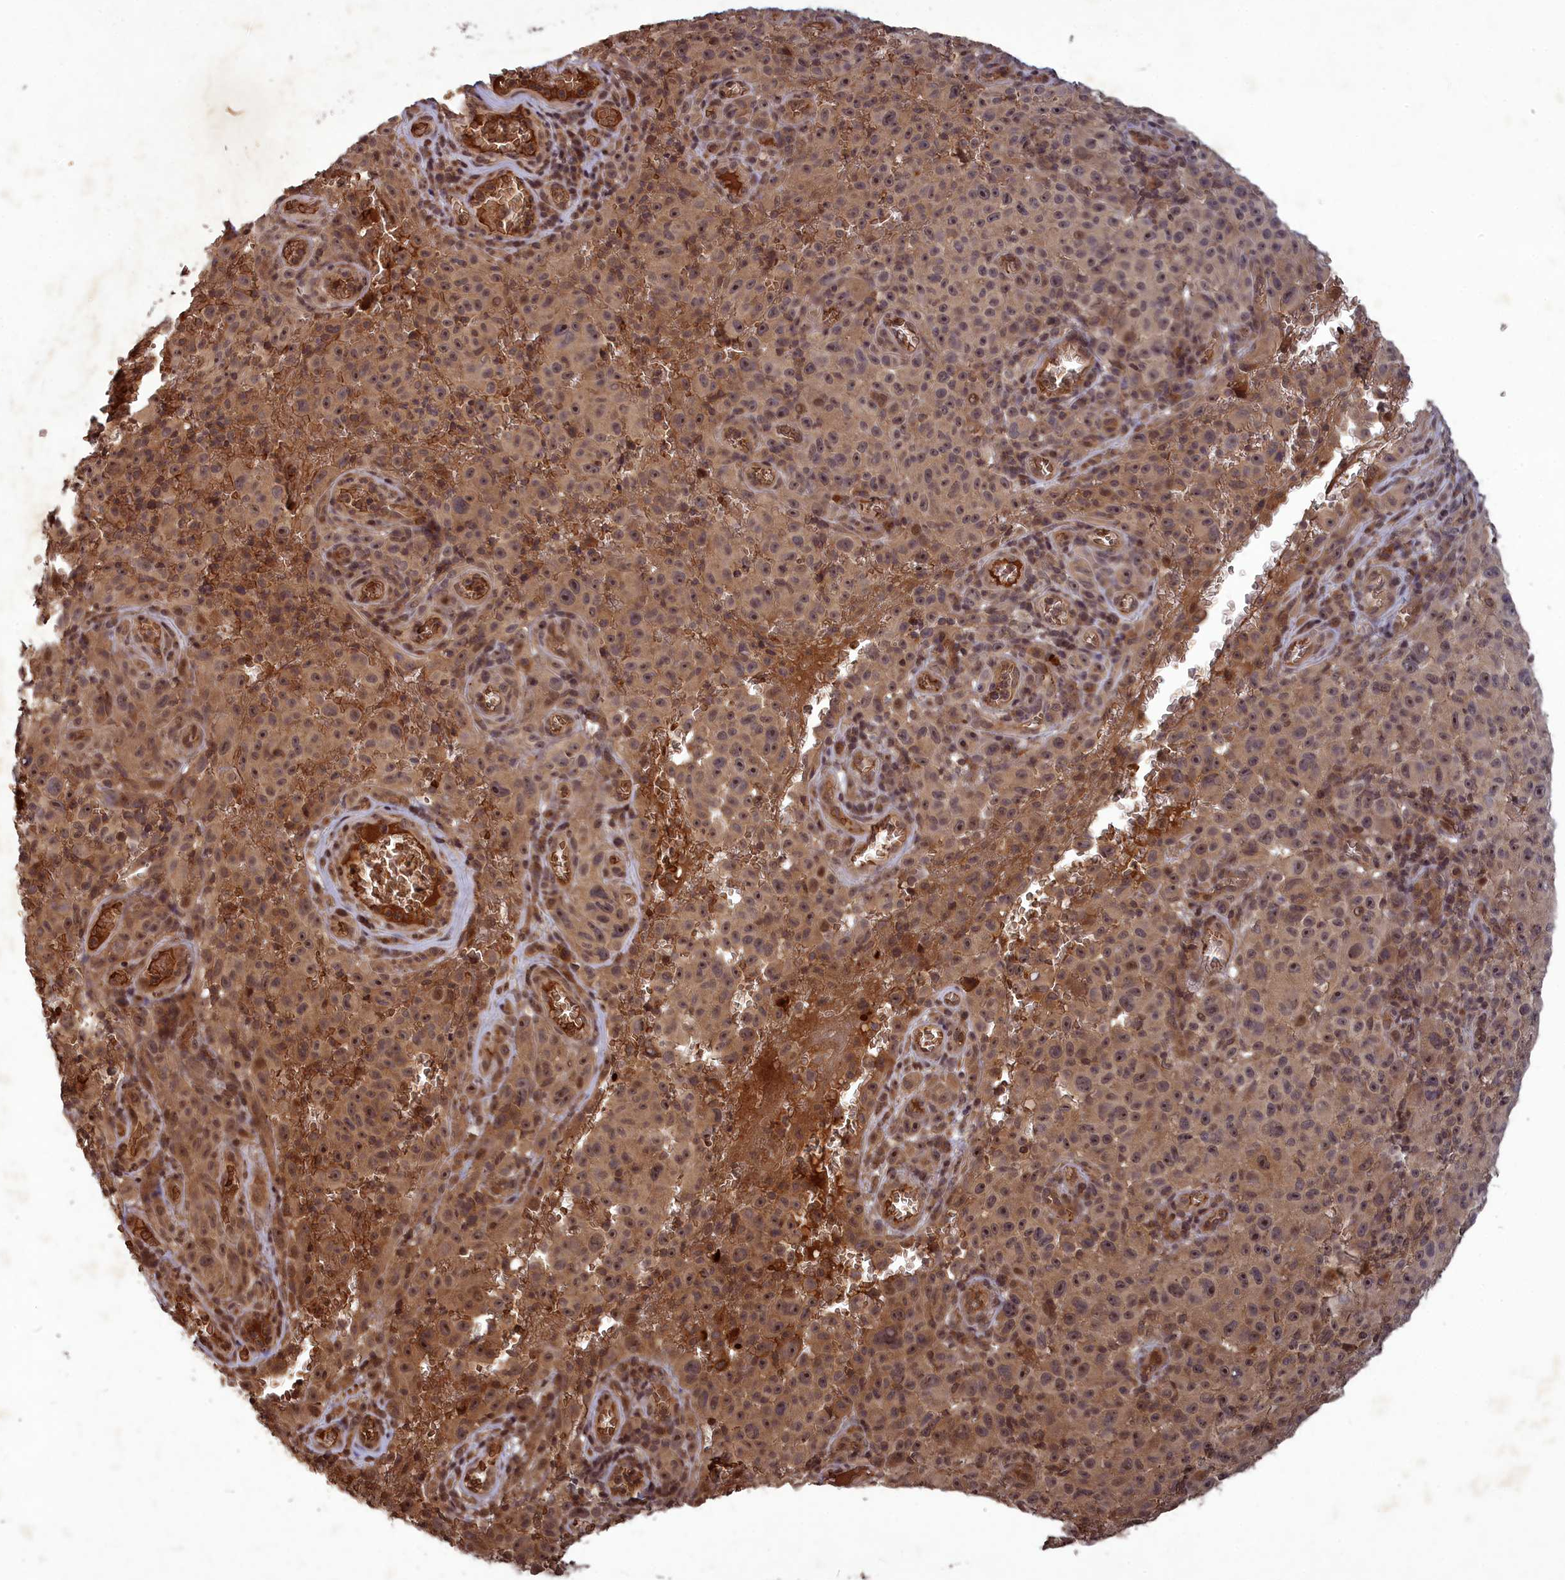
{"staining": {"intensity": "moderate", "quantity": ">75%", "location": "cytoplasmic/membranous,nuclear"}, "tissue": "melanoma", "cell_type": "Tumor cells", "image_type": "cancer", "snomed": [{"axis": "morphology", "description": "Malignant melanoma, NOS"}, {"axis": "topography", "description": "Skin"}], "caption": "Brown immunohistochemical staining in human malignant melanoma exhibits moderate cytoplasmic/membranous and nuclear positivity in about >75% of tumor cells. Immunohistochemistry (ihc) stains the protein in brown and the nuclei are stained blue.", "gene": "SRMS", "patient": {"sex": "female", "age": 82}}